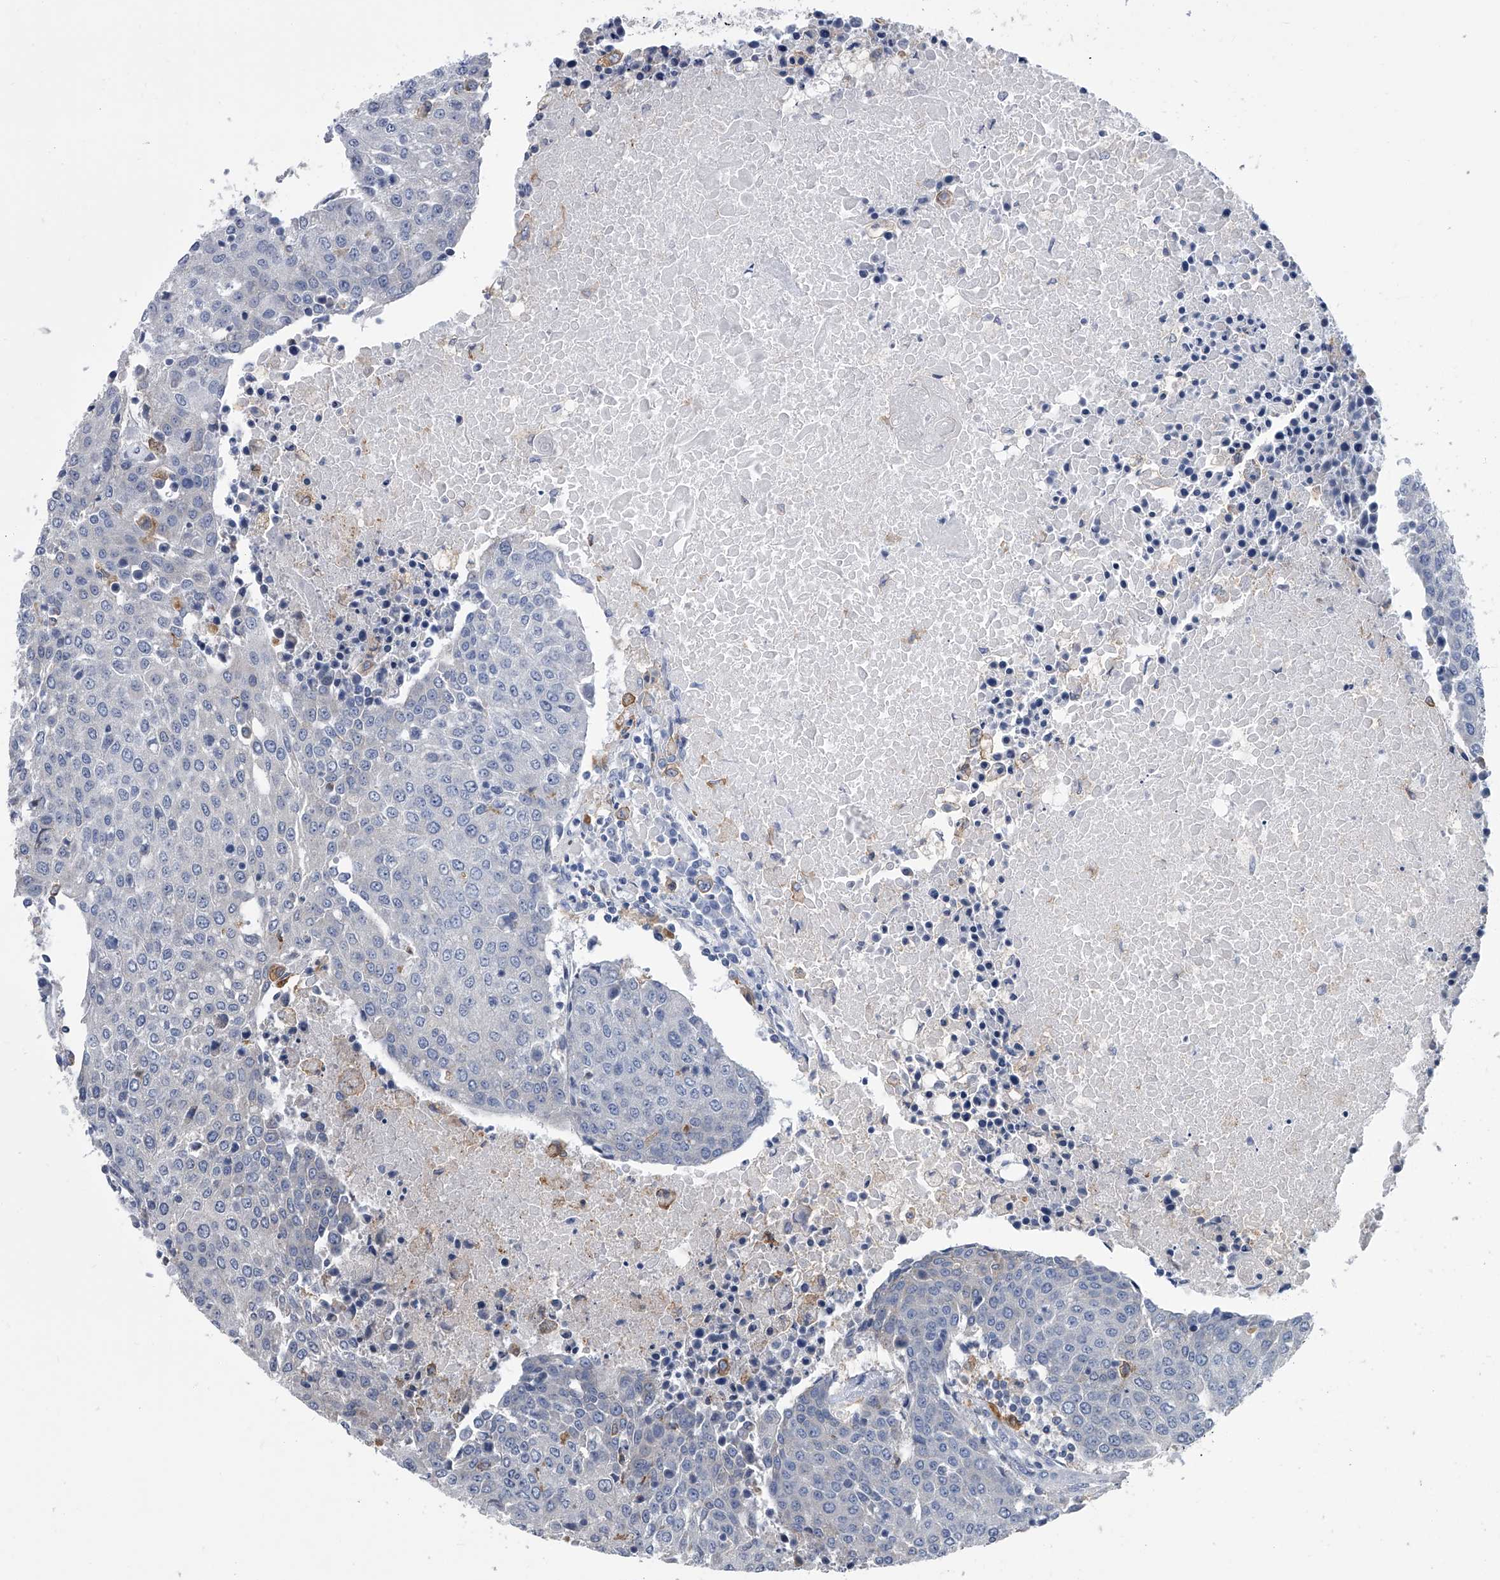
{"staining": {"intensity": "negative", "quantity": "none", "location": "none"}, "tissue": "urothelial cancer", "cell_type": "Tumor cells", "image_type": "cancer", "snomed": [{"axis": "morphology", "description": "Urothelial carcinoma, High grade"}, {"axis": "topography", "description": "Urinary bladder"}], "caption": "Protein analysis of urothelial cancer exhibits no significant expression in tumor cells.", "gene": "MAP4K3", "patient": {"sex": "female", "age": 85}}